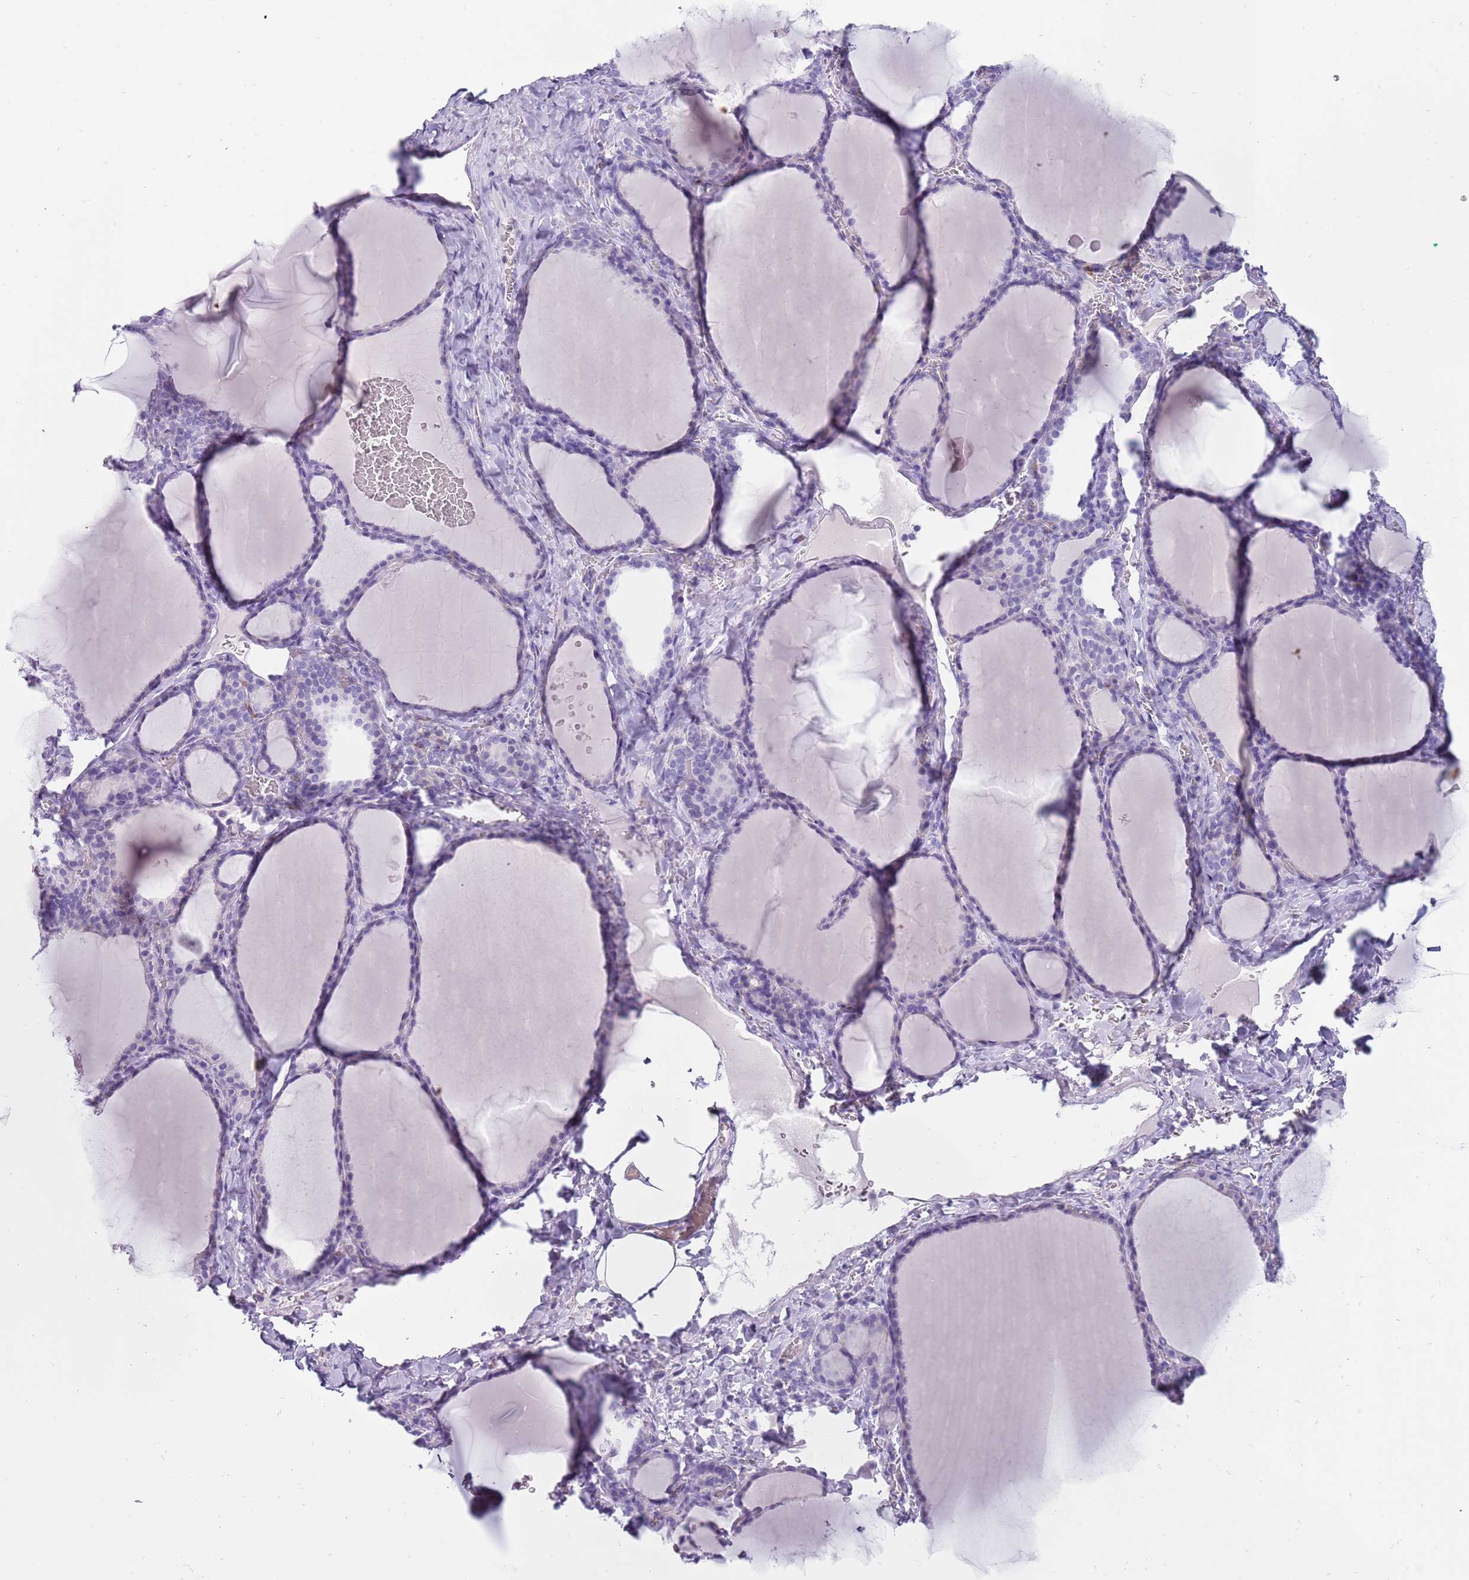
{"staining": {"intensity": "negative", "quantity": "none", "location": "none"}, "tissue": "thyroid gland", "cell_type": "Glandular cells", "image_type": "normal", "snomed": [{"axis": "morphology", "description": "Normal tissue, NOS"}, {"axis": "topography", "description": "Thyroid gland"}], "caption": "The image exhibits no staining of glandular cells in unremarkable thyroid gland.", "gene": "ENSG00000271254", "patient": {"sex": "female", "age": 39}}